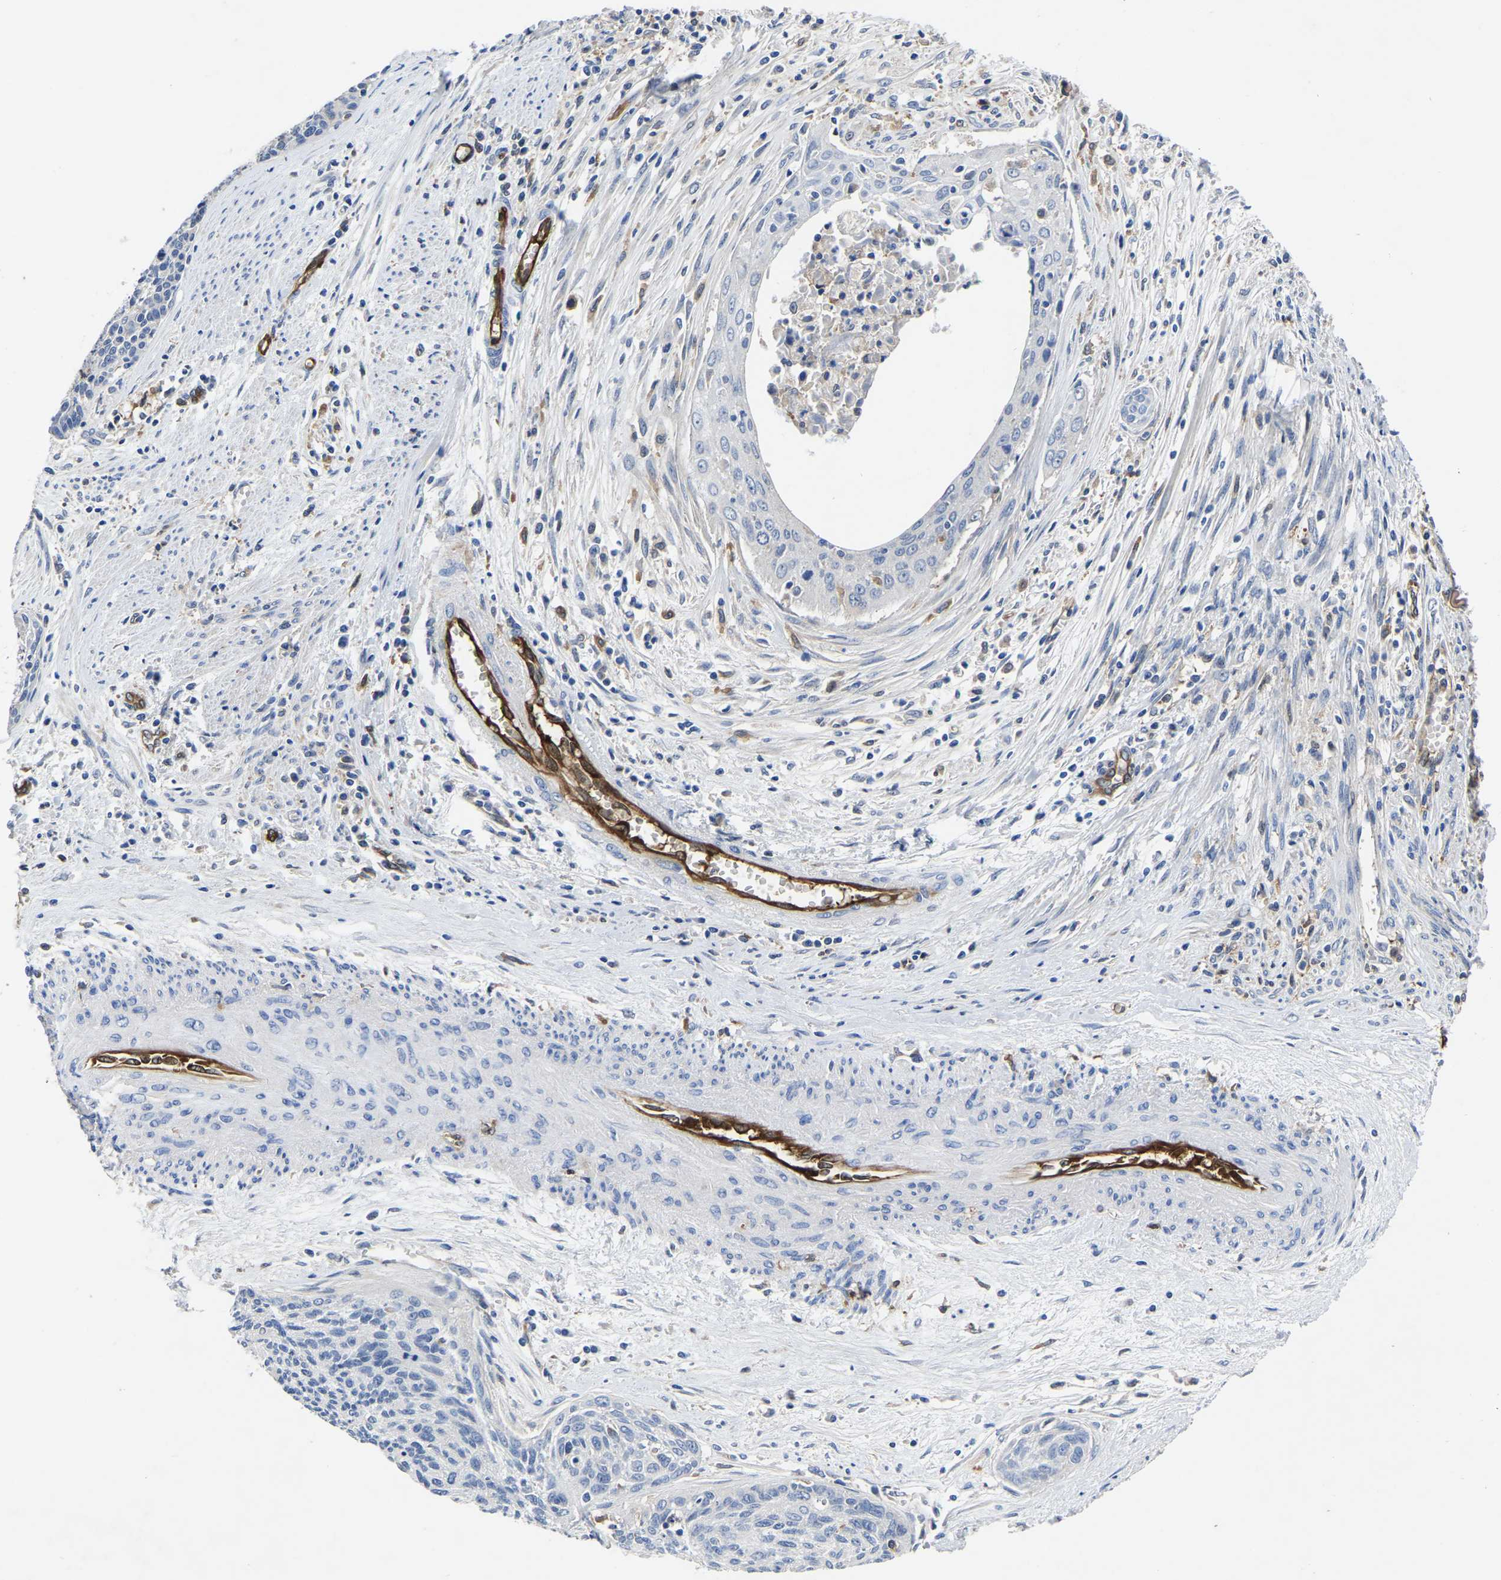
{"staining": {"intensity": "negative", "quantity": "none", "location": "none"}, "tissue": "cervical cancer", "cell_type": "Tumor cells", "image_type": "cancer", "snomed": [{"axis": "morphology", "description": "Squamous cell carcinoma, NOS"}, {"axis": "topography", "description": "Cervix"}], "caption": "DAB (3,3'-diaminobenzidine) immunohistochemical staining of human cervical cancer (squamous cell carcinoma) exhibits no significant staining in tumor cells. (DAB IHC with hematoxylin counter stain).", "gene": "ATG2B", "patient": {"sex": "female", "age": 55}}